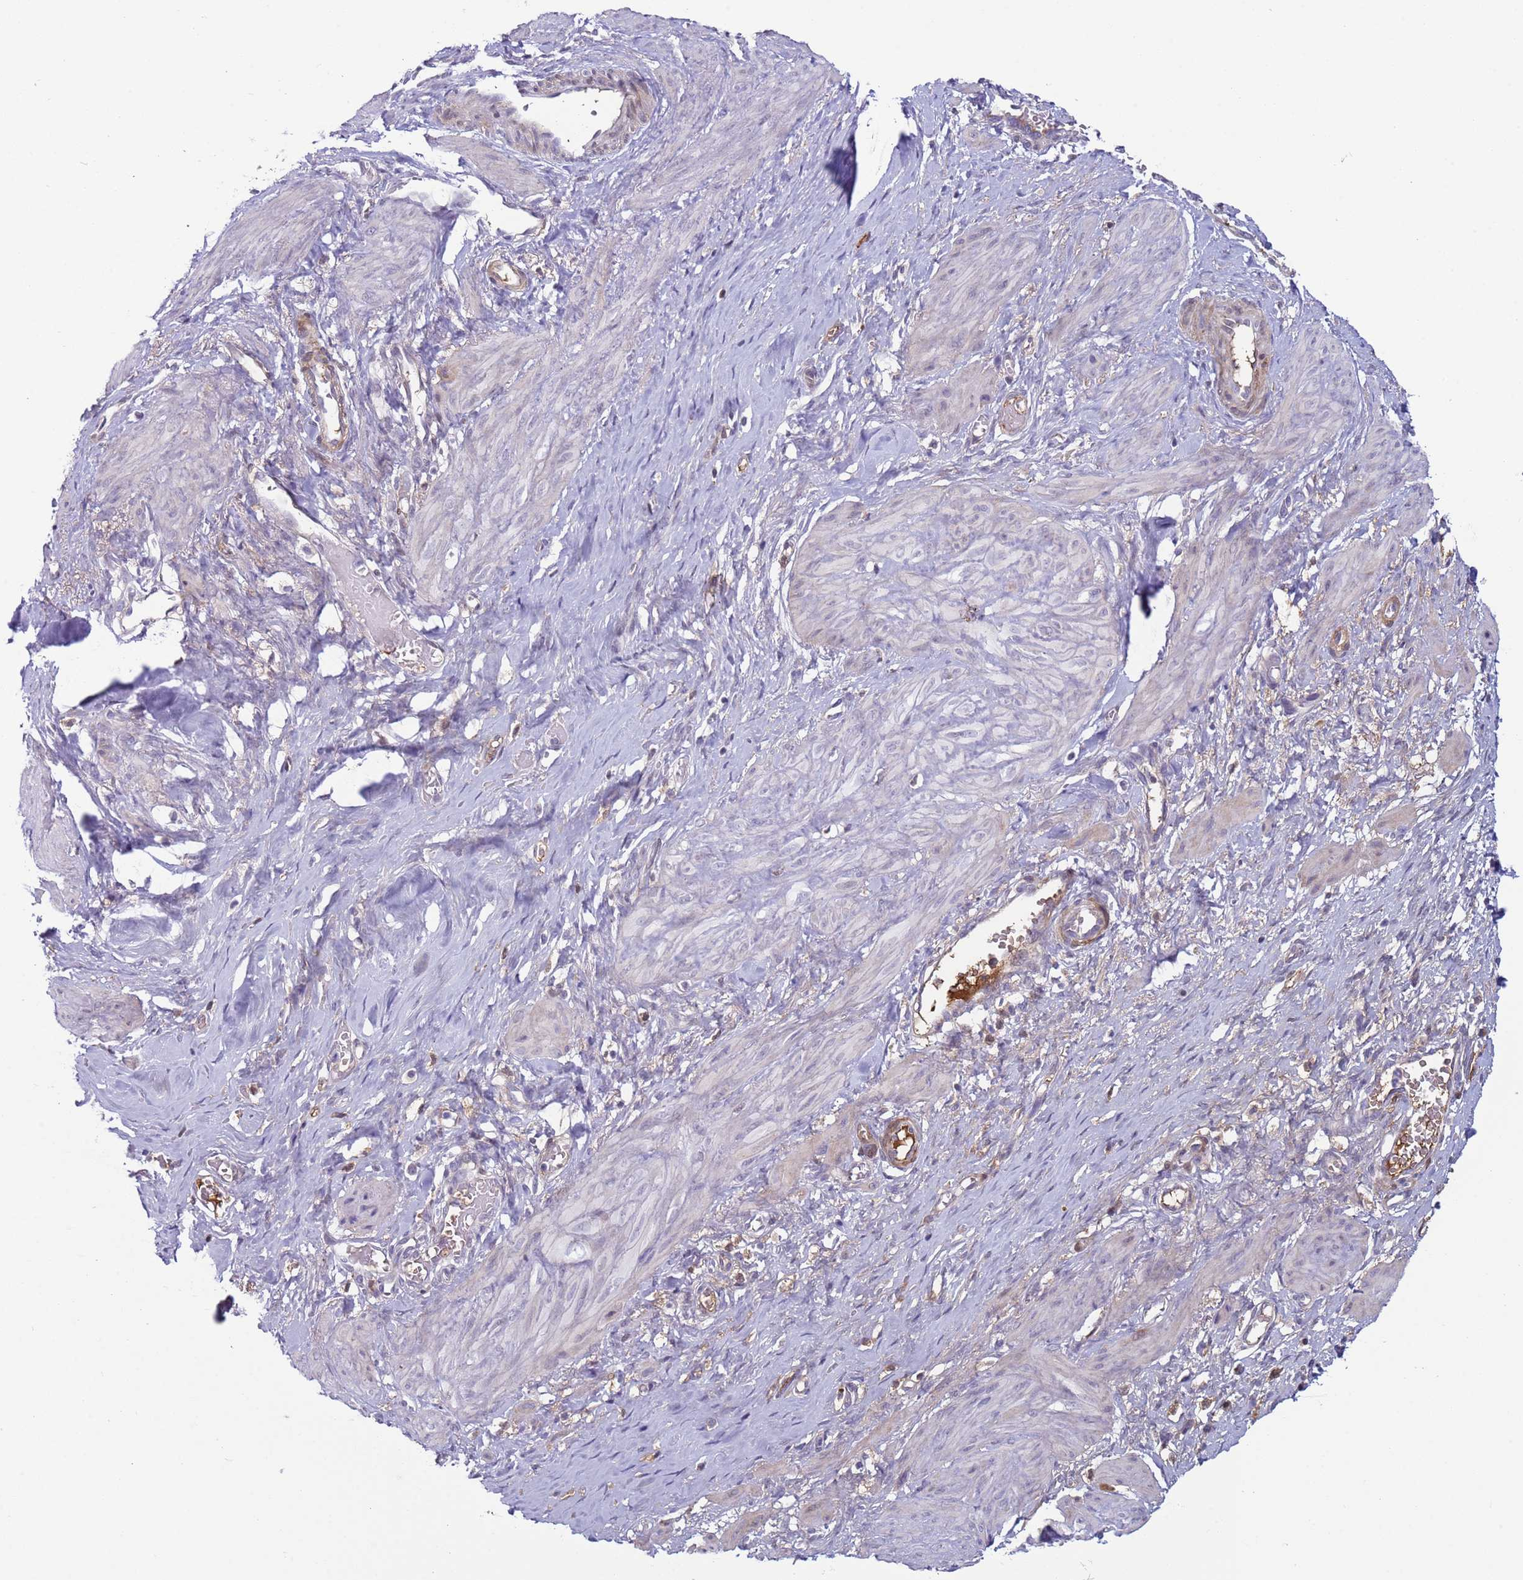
{"staining": {"intensity": "negative", "quantity": "none", "location": "none"}, "tissue": "smooth muscle", "cell_type": "Smooth muscle cells", "image_type": "normal", "snomed": [{"axis": "morphology", "description": "Normal tissue, NOS"}, {"axis": "topography", "description": "Endometrium"}], "caption": "A histopathology image of human smooth muscle is negative for staining in smooth muscle cells.", "gene": "NPAP1", "patient": {"sex": "female", "age": 33}}